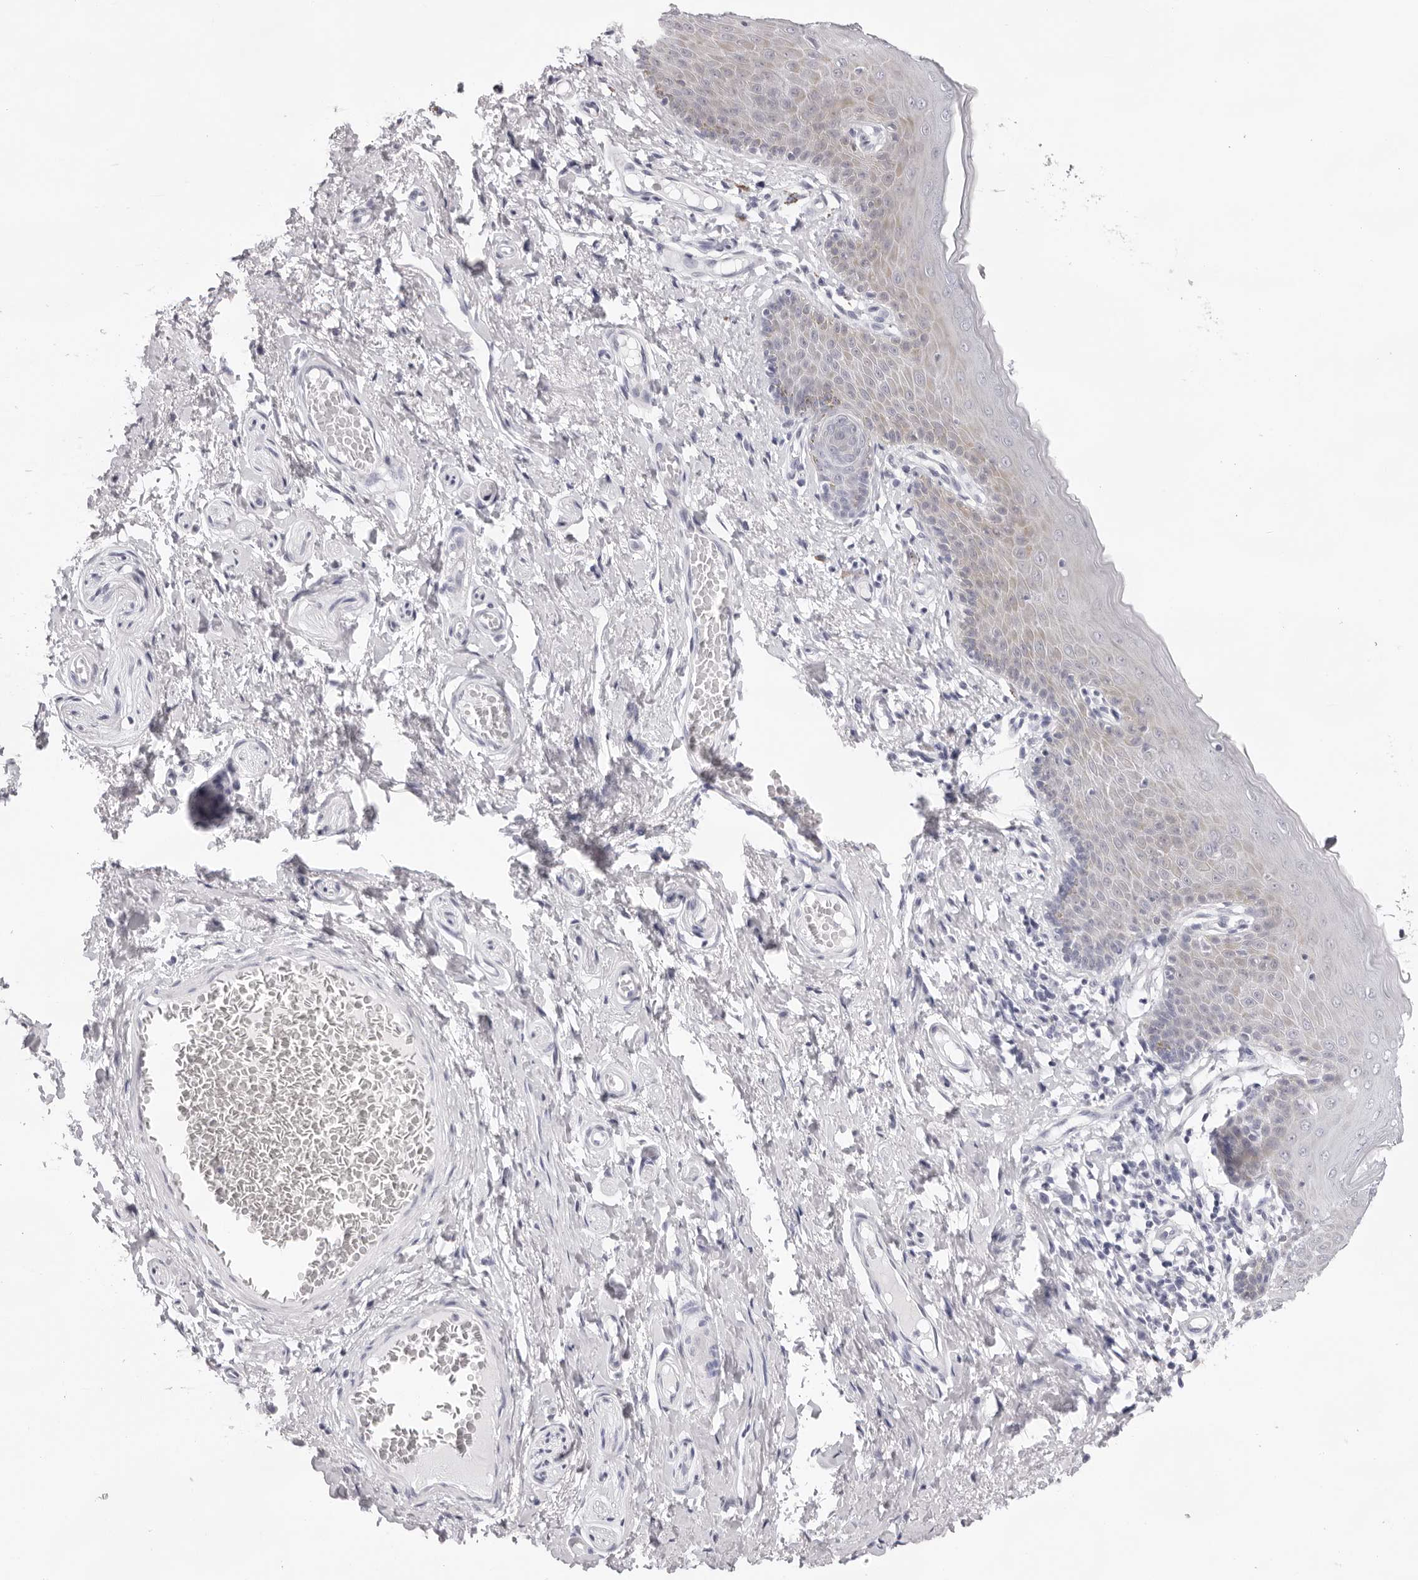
{"staining": {"intensity": "moderate", "quantity": "<25%", "location": "cytoplasmic/membranous"}, "tissue": "skin", "cell_type": "Epidermal cells", "image_type": "normal", "snomed": [{"axis": "morphology", "description": "Normal tissue, NOS"}, {"axis": "topography", "description": "Vulva"}], "caption": "A micrograph showing moderate cytoplasmic/membranous expression in approximately <25% of epidermal cells in benign skin, as visualized by brown immunohistochemical staining.", "gene": "SMIM2", "patient": {"sex": "female", "age": 66}}